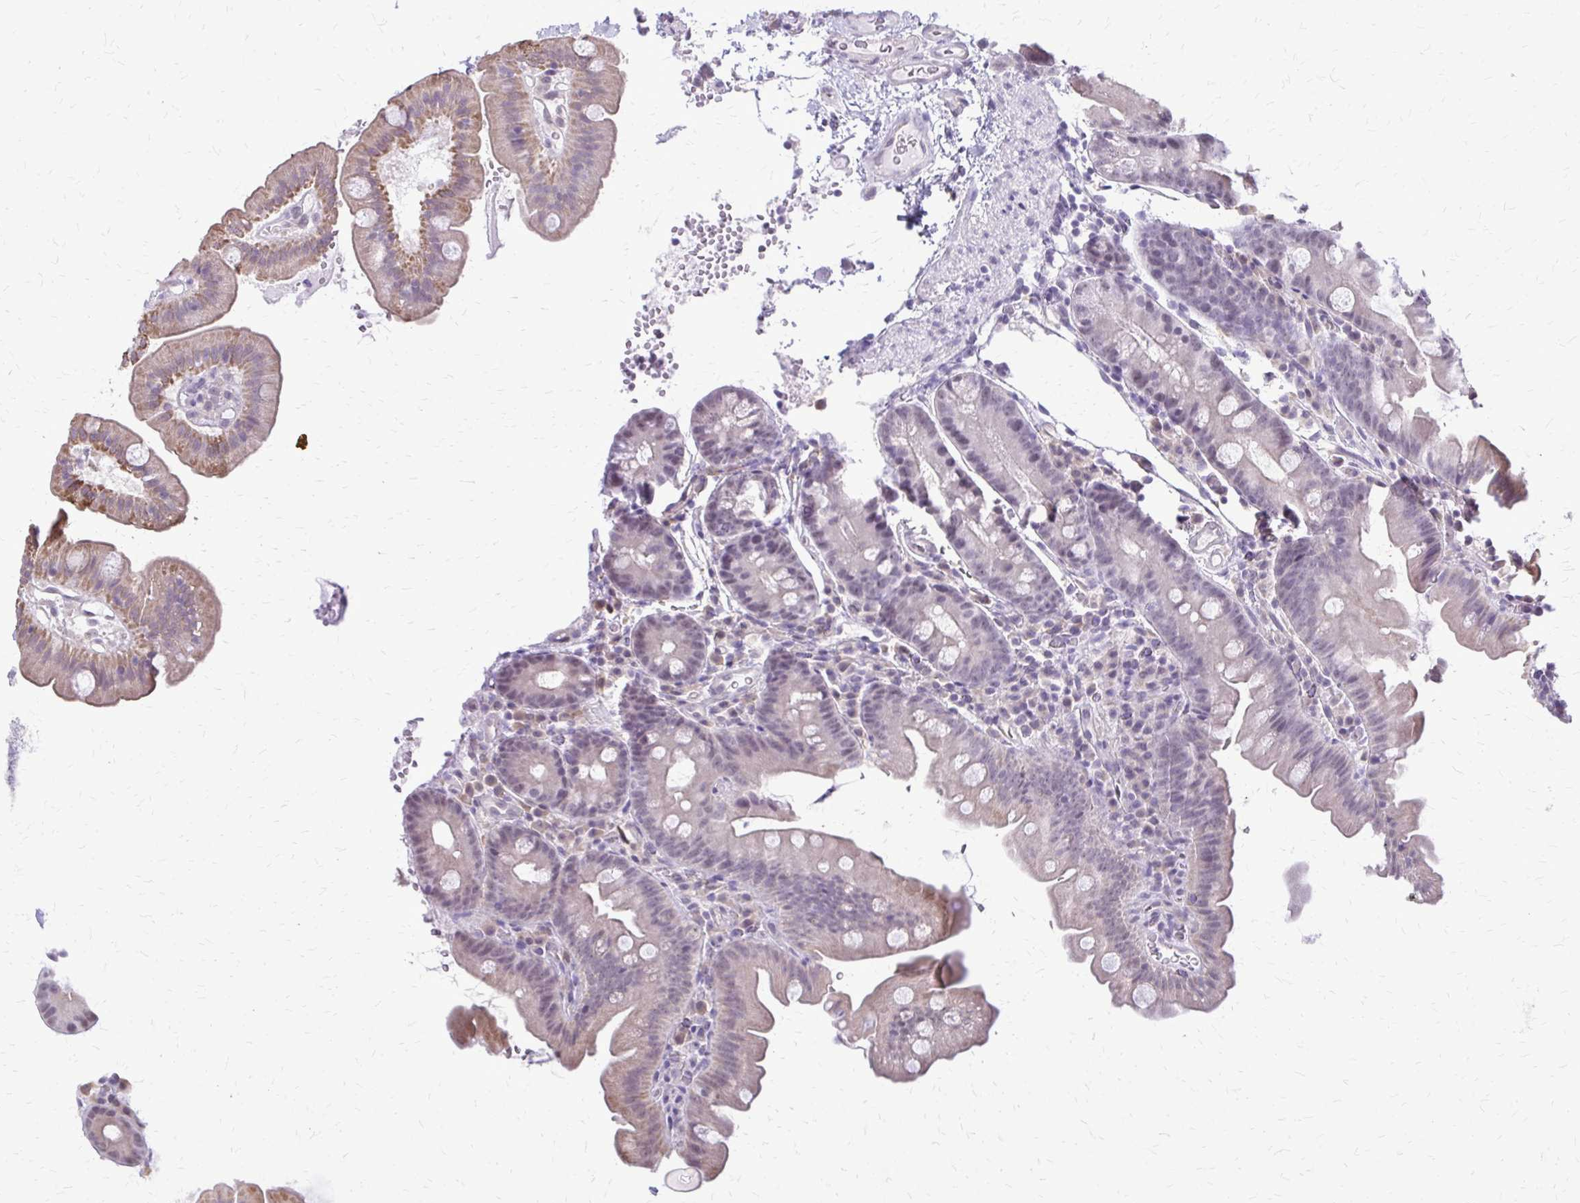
{"staining": {"intensity": "weak", "quantity": "<25%", "location": "cytoplasmic/membranous"}, "tissue": "small intestine", "cell_type": "Glandular cells", "image_type": "normal", "snomed": [{"axis": "morphology", "description": "Normal tissue, NOS"}, {"axis": "topography", "description": "Small intestine"}], "caption": "Histopathology image shows no protein expression in glandular cells of benign small intestine. The staining is performed using DAB brown chromogen with nuclei counter-stained in using hematoxylin.", "gene": "PLCB1", "patient": {"sex": "female", "age": 68}}